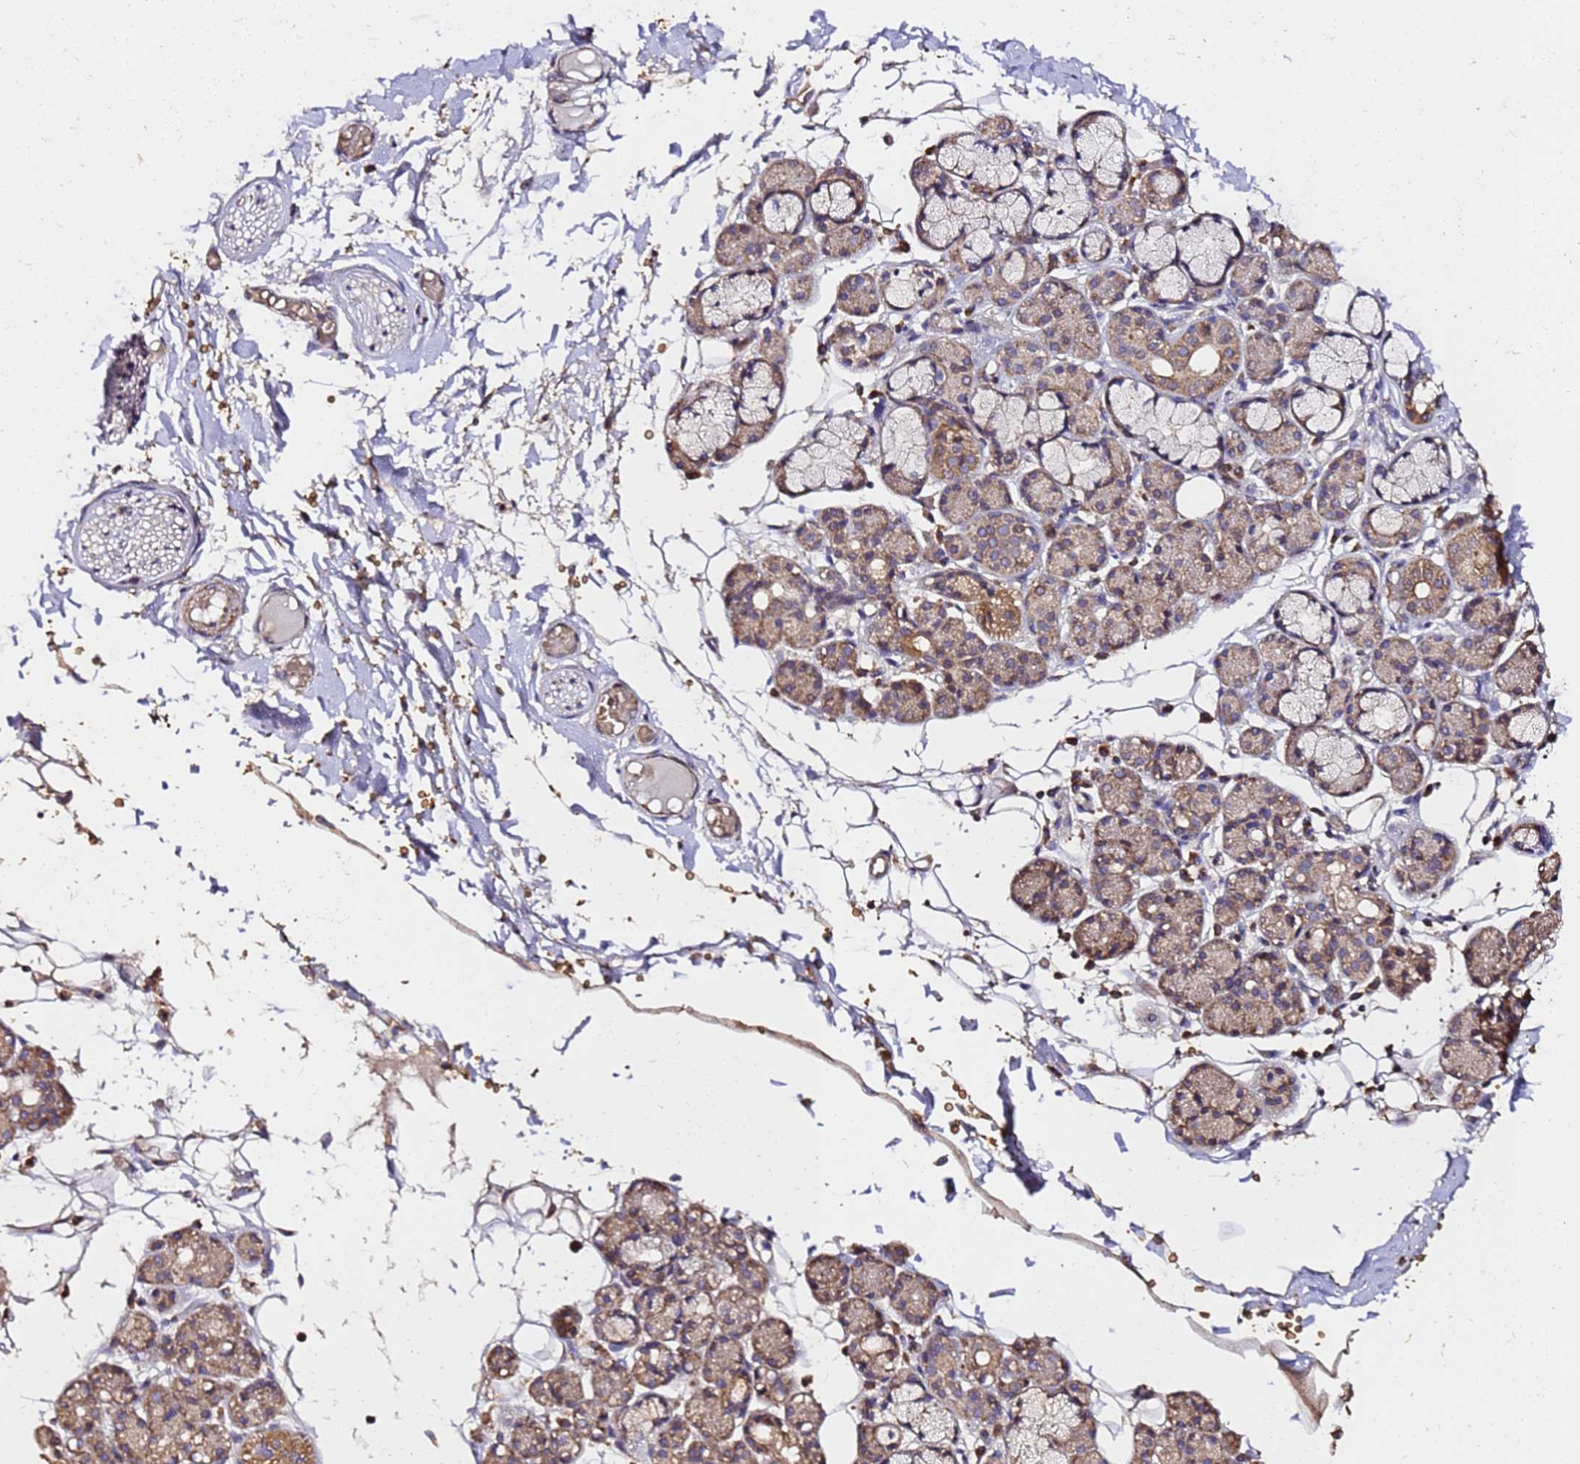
{"staining": {"intensity": "moderate", "quantity": "25%-75%", "location": "cytoplasmic/membranous"}, "tissue": "salivary gland", "cell_type": "Glandular cells", "image_type": "normal", "snomed": [{"axis": "morphology", "description": "Normal tissue, NOS"}, {"axis": "topography", "description": "Salivary gland"}], "caption": "Immunohistochemistry (IHC) histopathology image of benign human salivary gland stained for a protein (brown), which shows medium levels of moderate cytoplasmic/membranous positivity in approximately 25%-75% of glandular cells.", "gene": "LRRIQ1", "patient": {"sex": "male", "age": 63}}